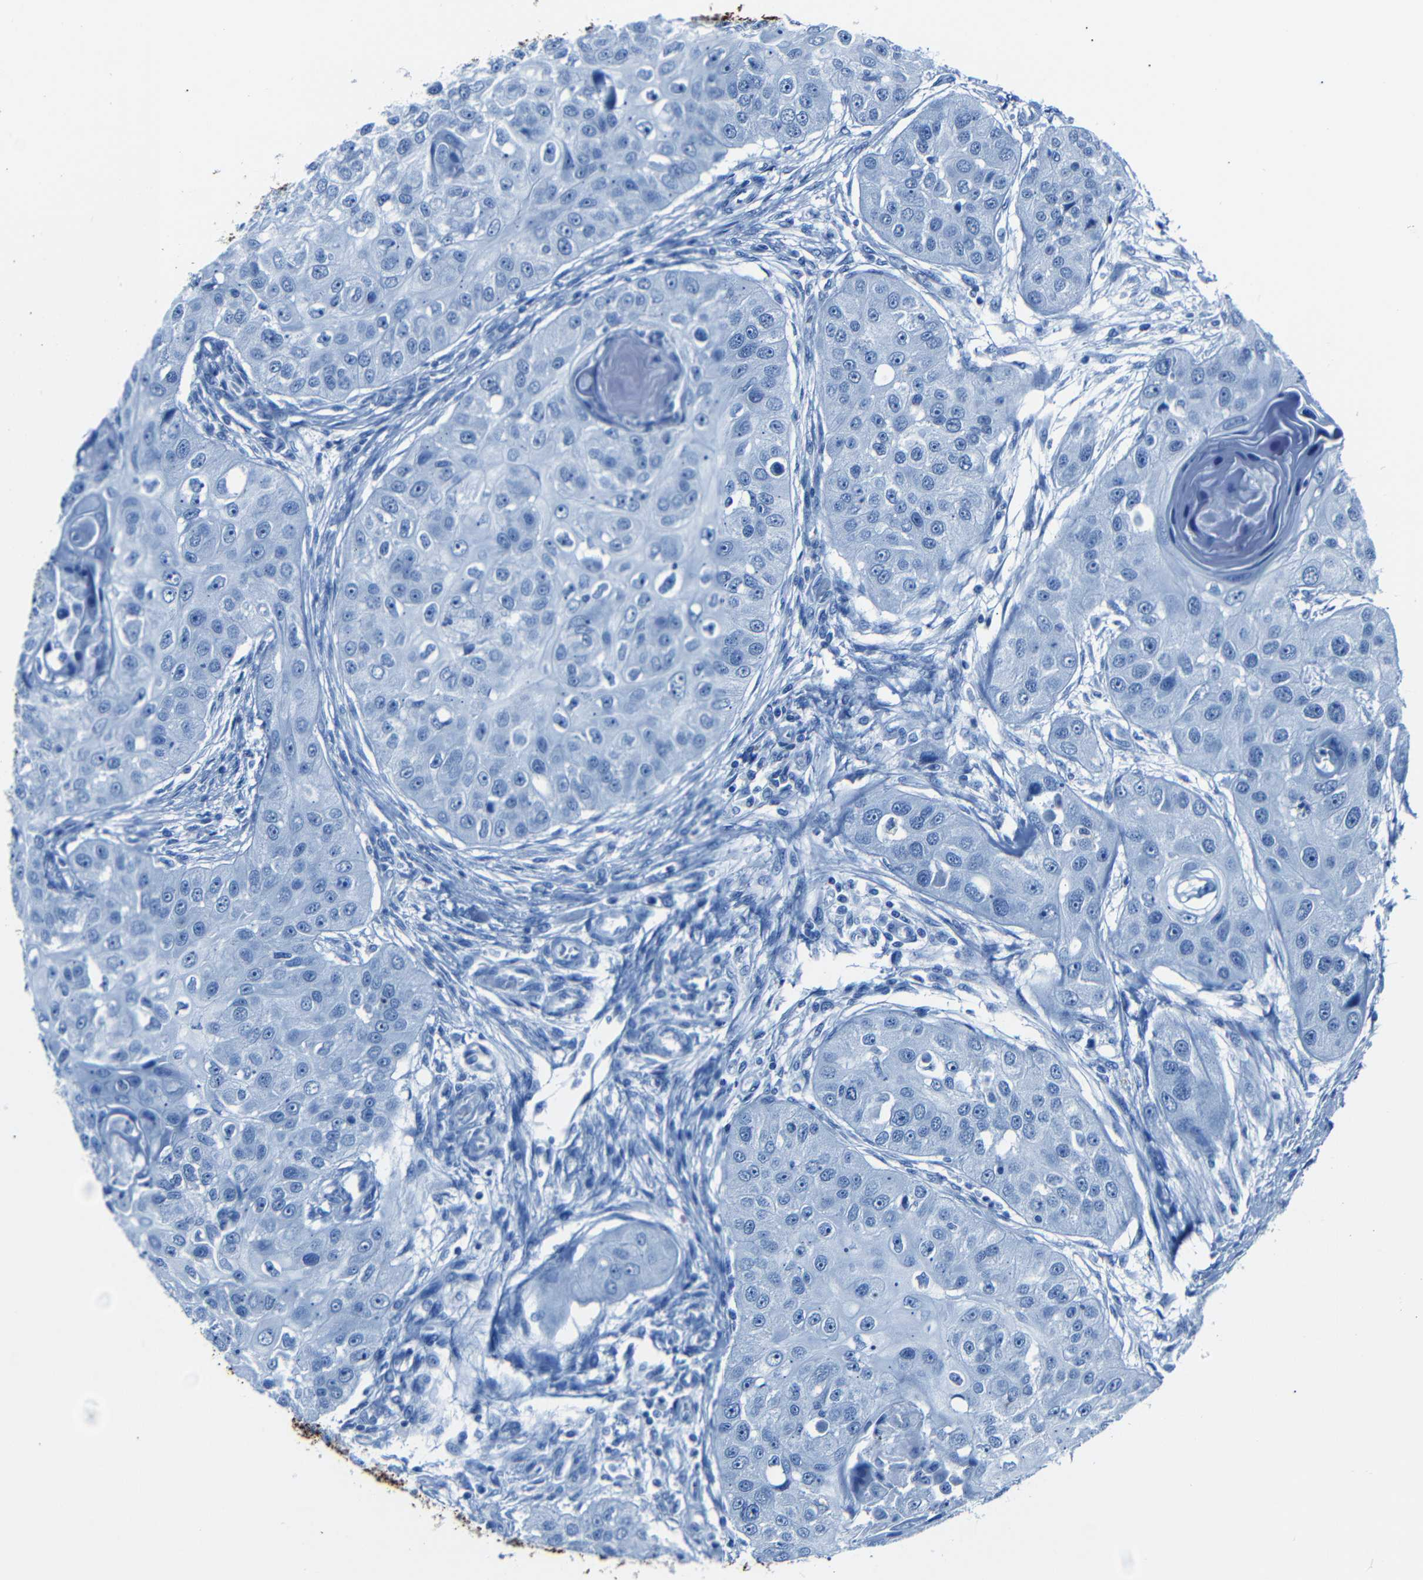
{"staining": {"intensity": "negative", "quantity": "none", "location": "none"}, "tissue": "head and neck cancer", "cell_type": "Tumor cells", "image_type": "cancer", "snomed": [{"axis": "morphology", "description": "Normal tissue, NOS"}, {"axis": "morphology", "description": "Squamous cell carcinoma, NOS"}, {"axis": "topography", "description": "Skeletal muscle"}, {"axis": "topography", "description": "Head-Neck"}], "caption": "High power microscopy photomicrograph of an immunohistochemistry (IHC) photomicrograph of head and neck cancer (squamous cell carcinoma), revealing no significant staining in tumor cells.", "gene": "CLDN11", "patient": {"sex": "male", "age": 51}}